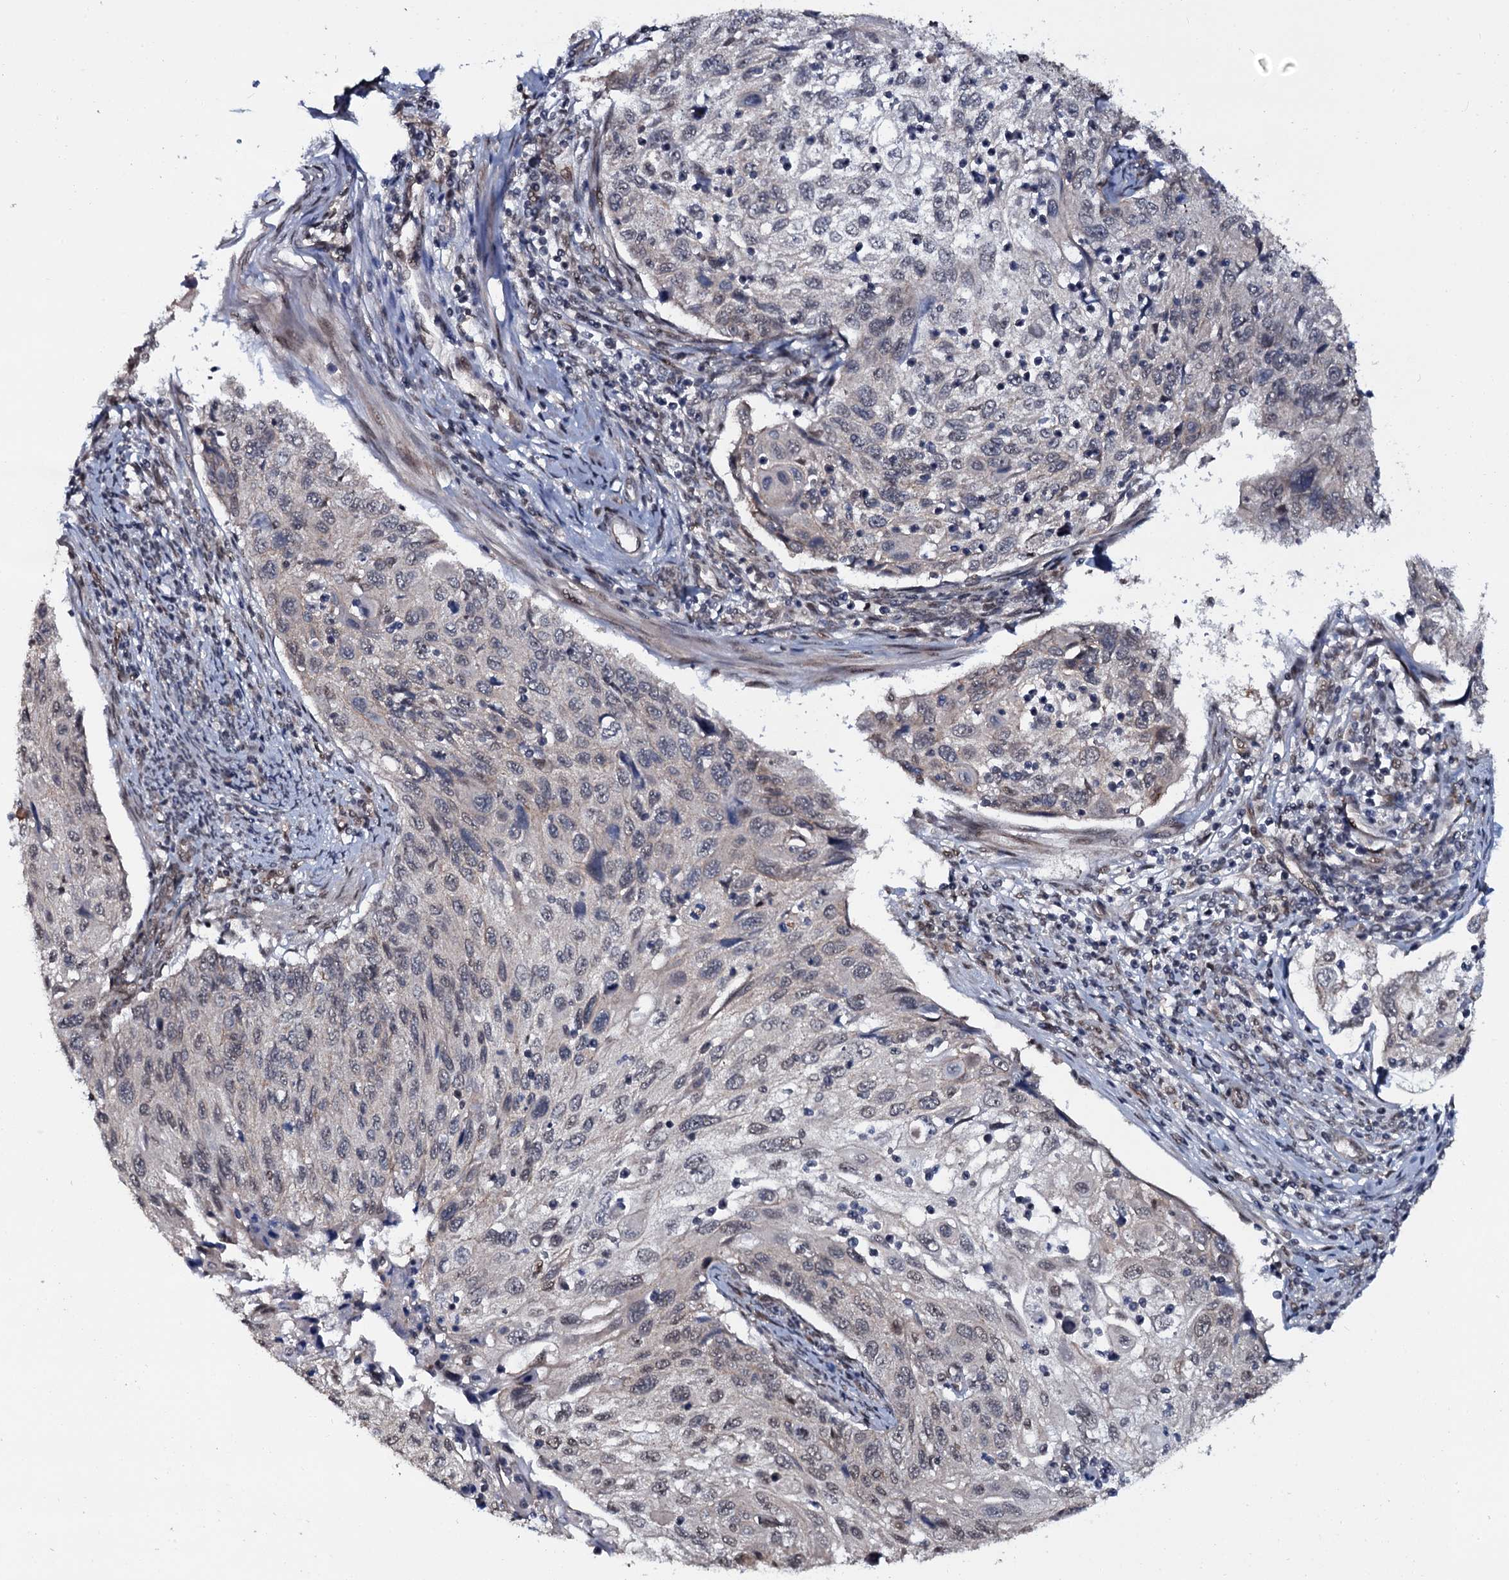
{"staining": {"intensity": "weak", "quantity": "<25%", "location": "nuclear"}, "tissue": "cervical cancer", "cell_type": "Tumor cells", "image_type": "cancer", "snomed": [{"axis": "morphology", "description": "Squamous cell carcinoma, NOS"}, {"axis": "topography", "description": "Cervix"}], "caption": "An immunohistochemistry photomicrograph of squamous cell carcinoma (cervical) is shown. There is no staining in tumor cells of squamous cell carcinoma (cervical). (DAB immunohistochemistry, high magnification).", "gene": "SH2D4B", "patient": {"sex": "female", "age": 70}}